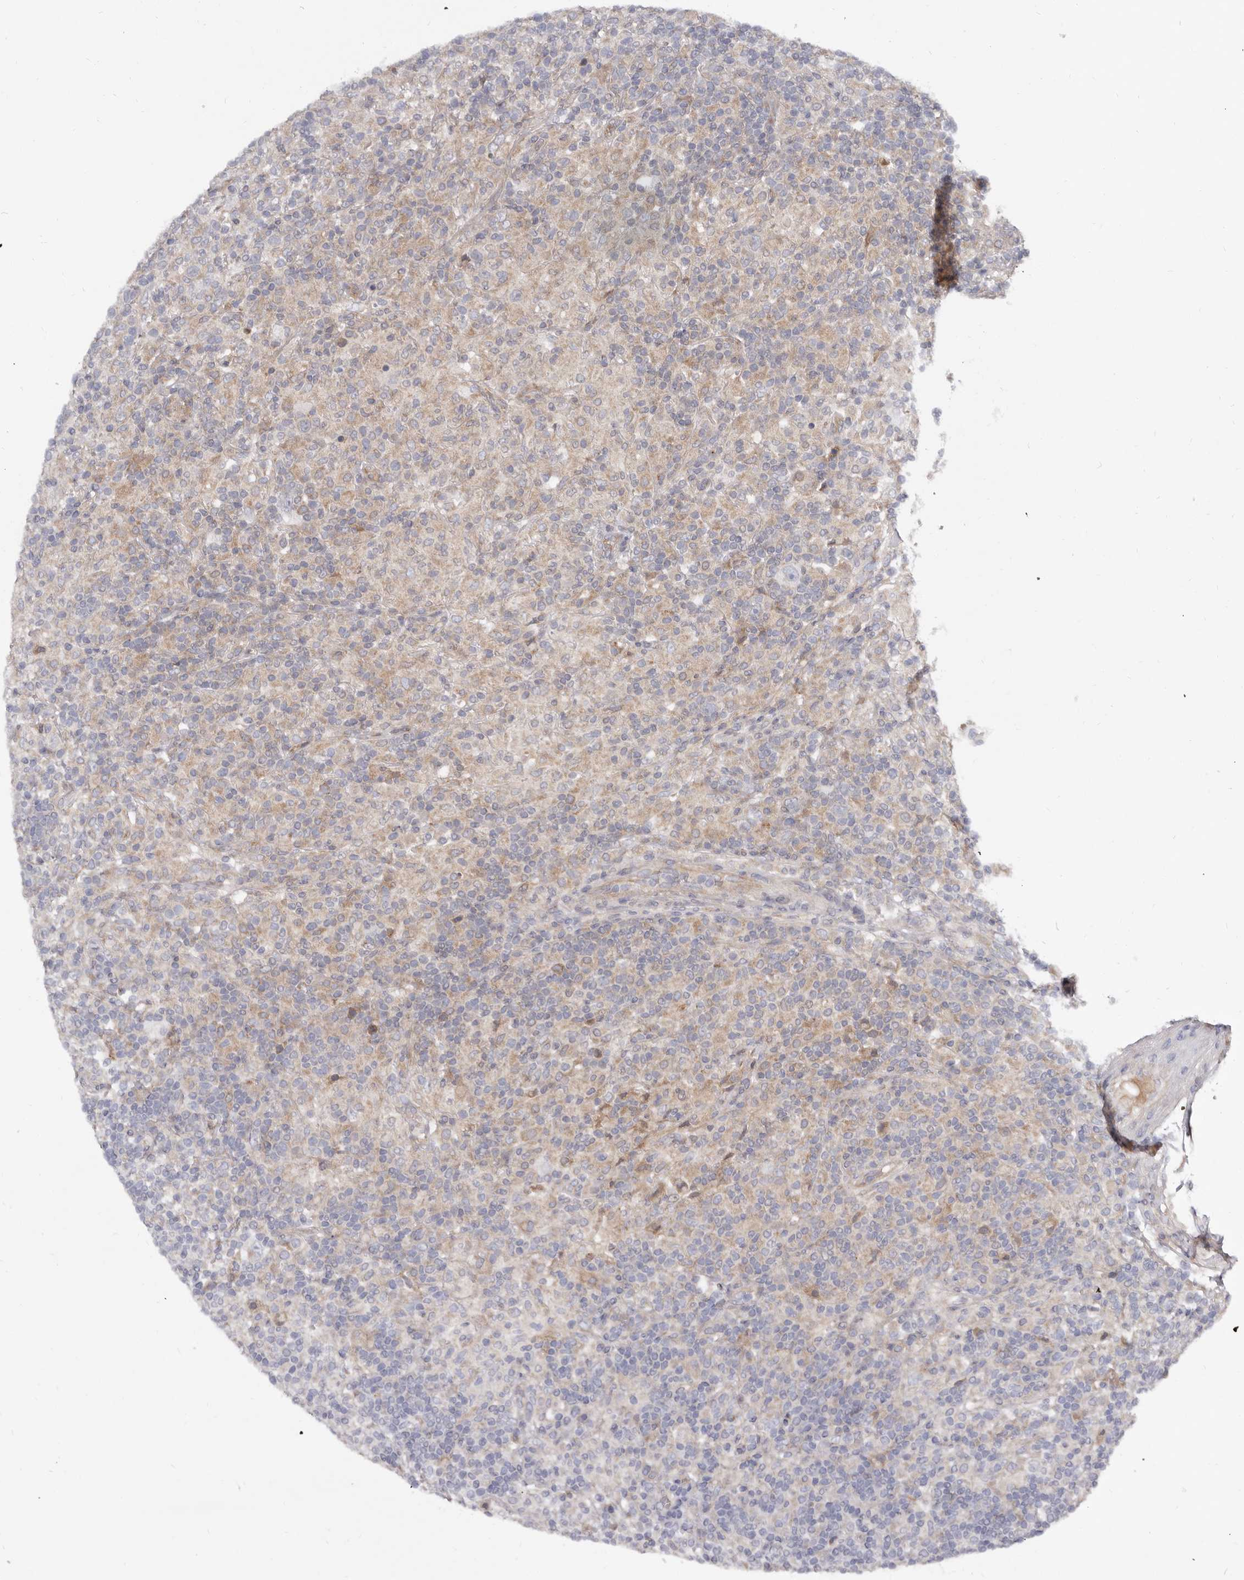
{"staining": {"intensity": "negative", "quantity": "none", "location": "none"}, "tissue": "lymphoma", "cell_type": "Tumor cells", "image_type": "cancer", "snomed": [{"axis": "morphology", "description": "Hodgkin's disease, NOS"}, {"axis": "topography", "description": "Lymph node"}], "caption": "The micrograph displays no significant positivity in tumor cells of lymphoma.", "gene": "ASIC5", "patient": {"sex": "male", "age": 70}}